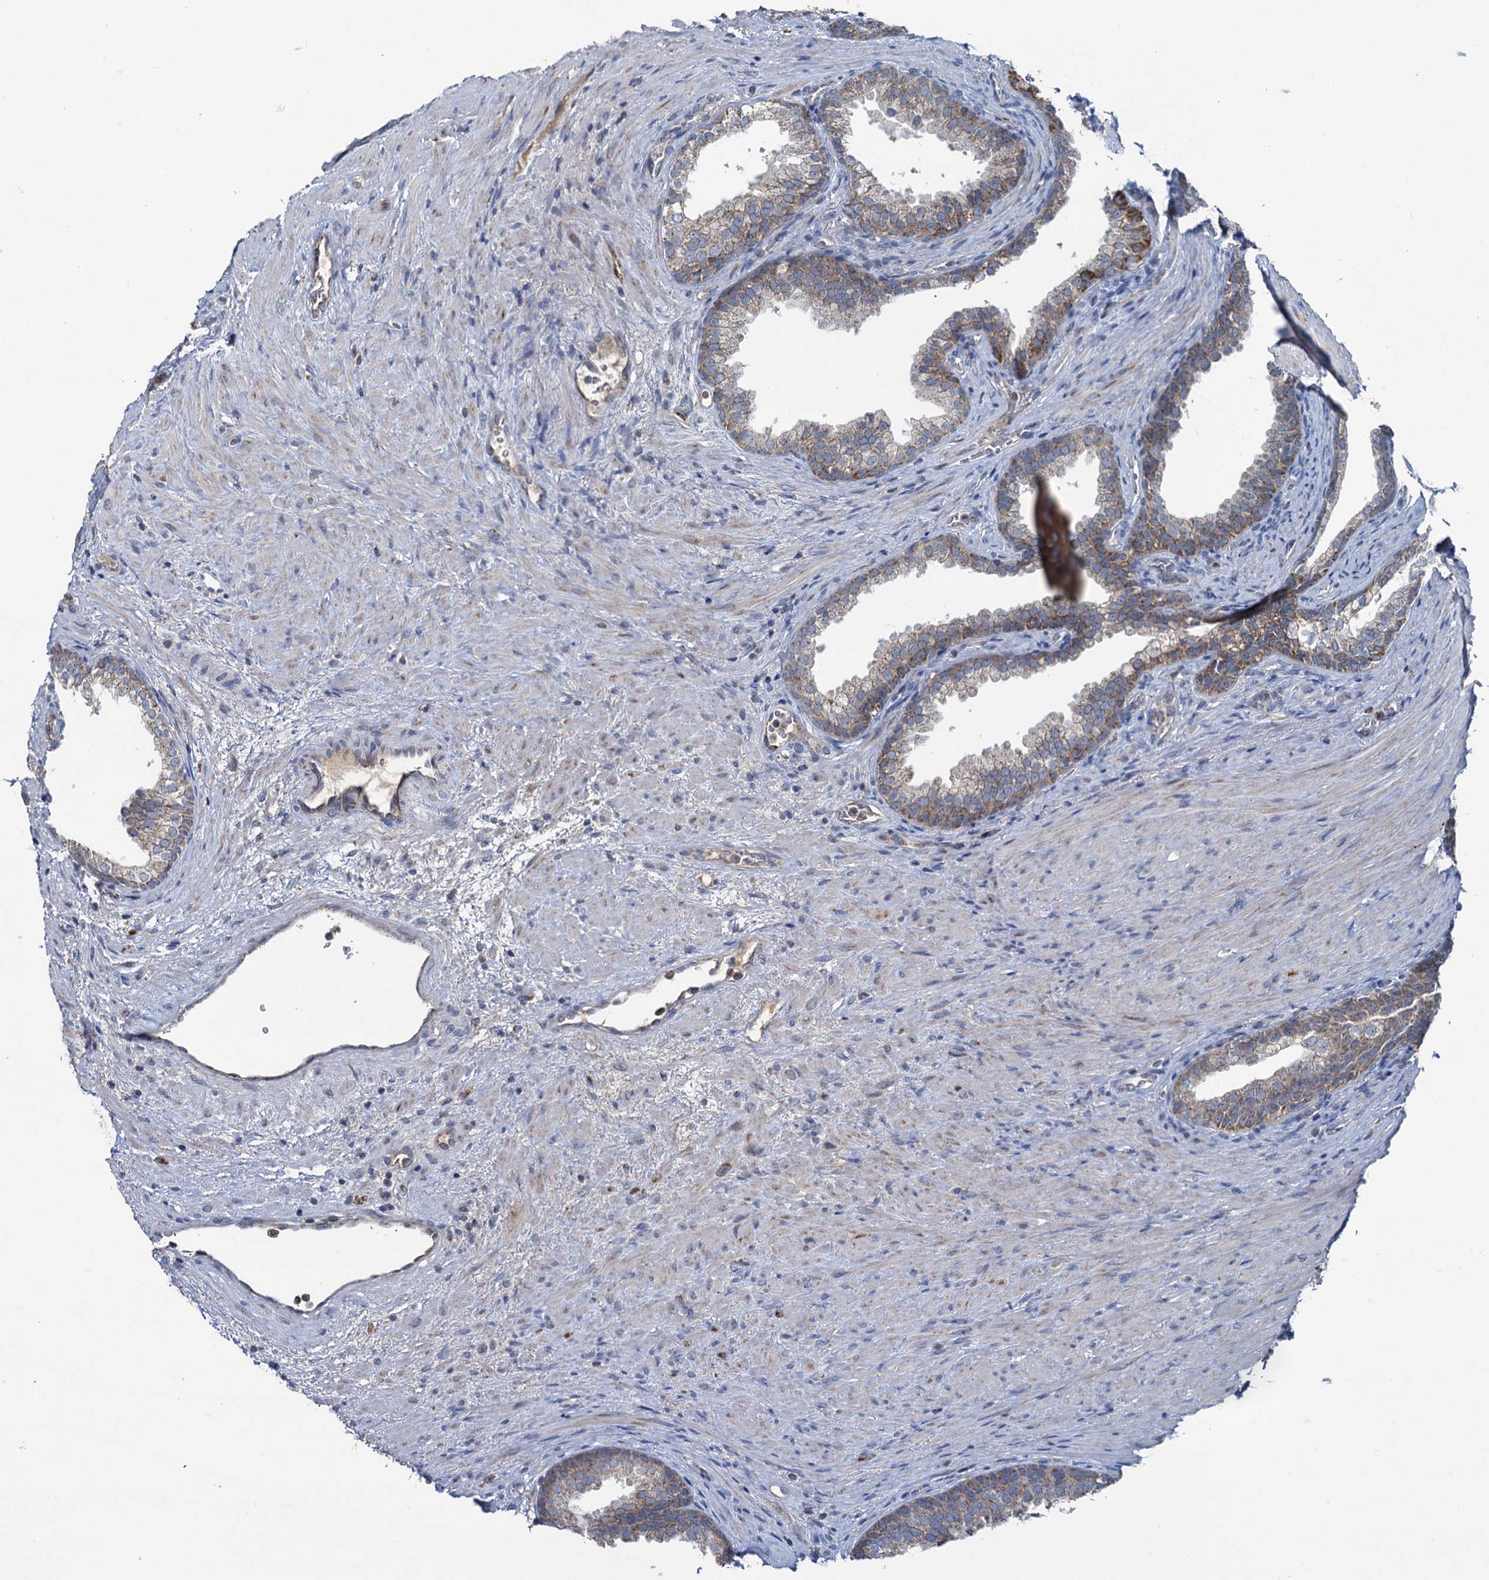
{"staining": {"intensity": "moderate", "quantity": ">75%", "location": "cytoplasmic/membranous"}, "tissue": "prostate", "cell_type": "Glandular cells", "image_type": "normal", "snomed": [{"axis": "morphology", "description": "Normal tissue, NOS"}, {"axis": "topography", "description": "Prostate"}], "caption": "Protein expression analysis of normal prostate demonstrates moderate cytoplasmic/membranous staining in approximately >75% of glandular cells. The protein of interest is stained brown, and the nuclei are stained in blue (DAB IHC with brightfield microscopy, high magnification).", "gene": "METTL4", "patient": {"sex": "male", "age": 76}}